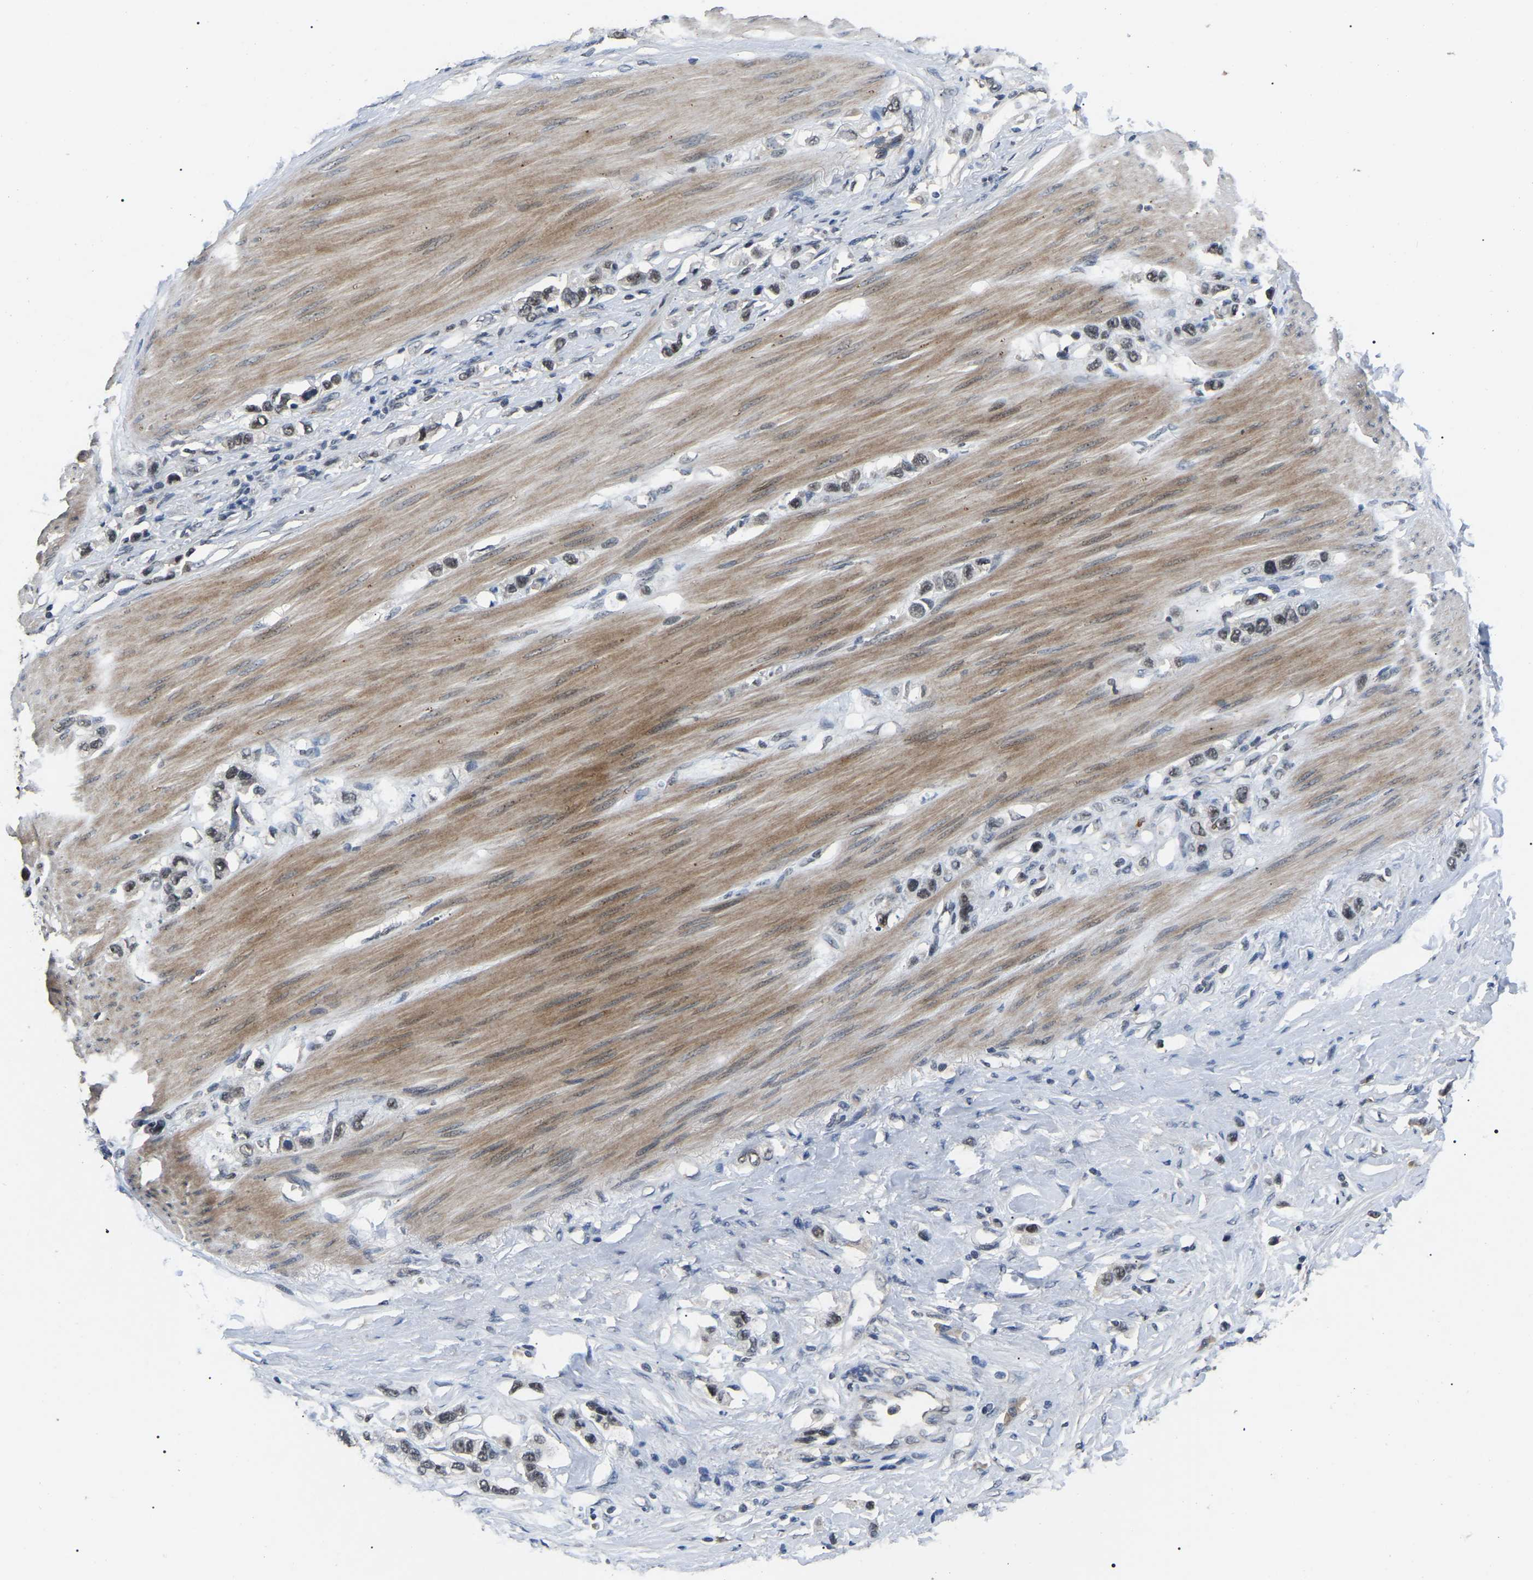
{"staining": {"intensity": "weak", "quantity": ">75%", "location": "nuclear"}, "tissue": "stomach cancer", "cell_type": "Tumor cells", "image_type": "cancer", "snomed": [{"axis": "morphology", "description": "Adenocarcinoma, NOS"}, {"axis": "topography", "description": "Stomach"}], "caption": "Stomach adenocarcinoma tissue exhibits weak nuclear expression in about >75% of tumor cells, visualized by immunohistochemistry.", "gene": "PPM1E", "patient": {"sex": "female", "age": 65}}